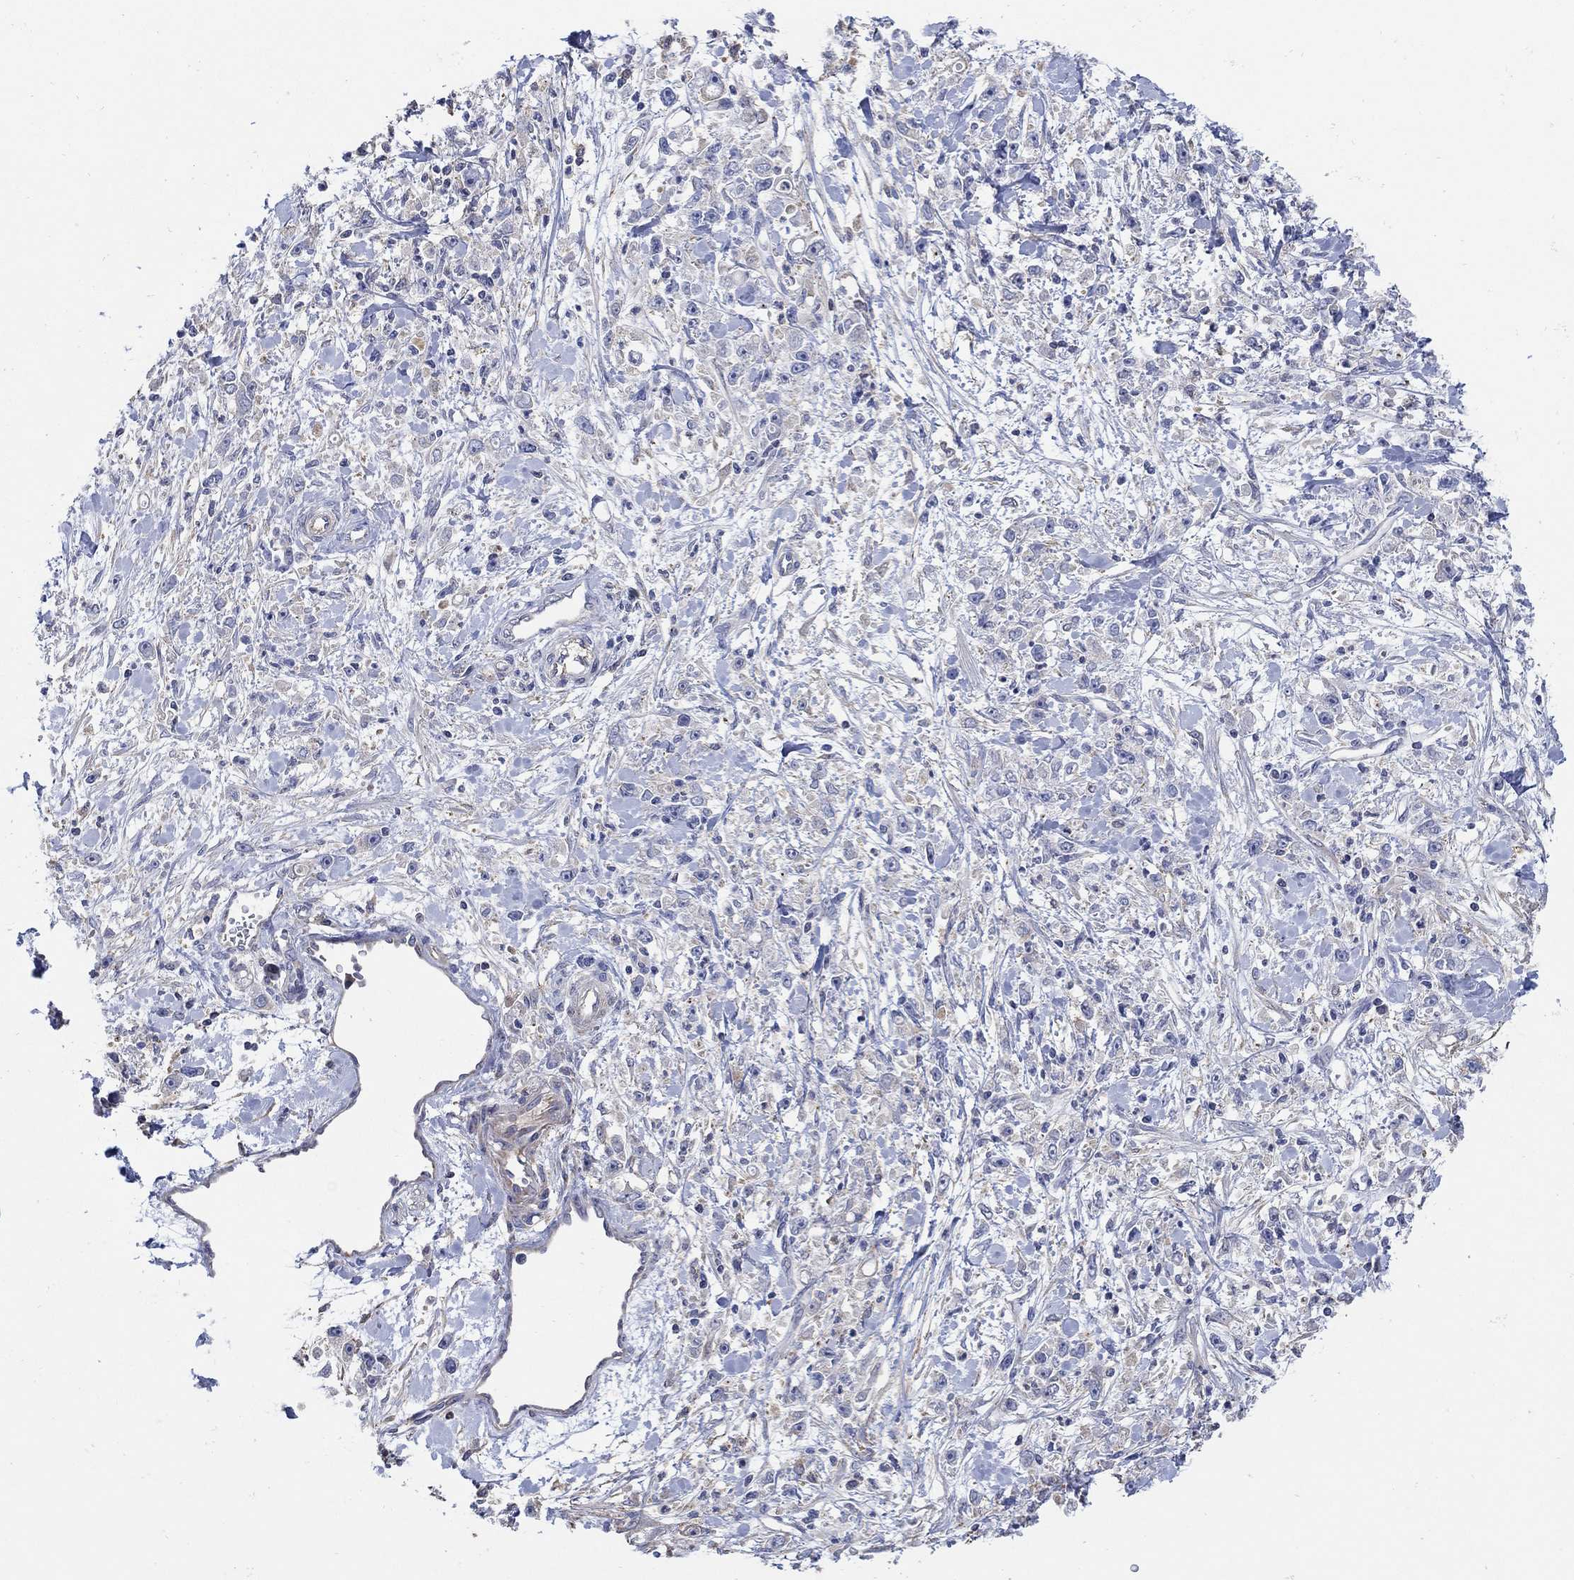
{"staining": {"intensity": "negative", "quantity": "none", "location": "none"}, "tissue": "stomach cancer", "cell_type": "Tumor cells", "image_type": "cancer", "snomed": [{"axis": "morphology", "description": "Adenocarcinoma, NOS"}, {"axis": "topography", "description": "Stomach"}], "caption": "Tumor cells are negative for brown protein staining in stomach cancer.", "gene": "TEKT3", "patient": {"sex": "female", "age": 59}}